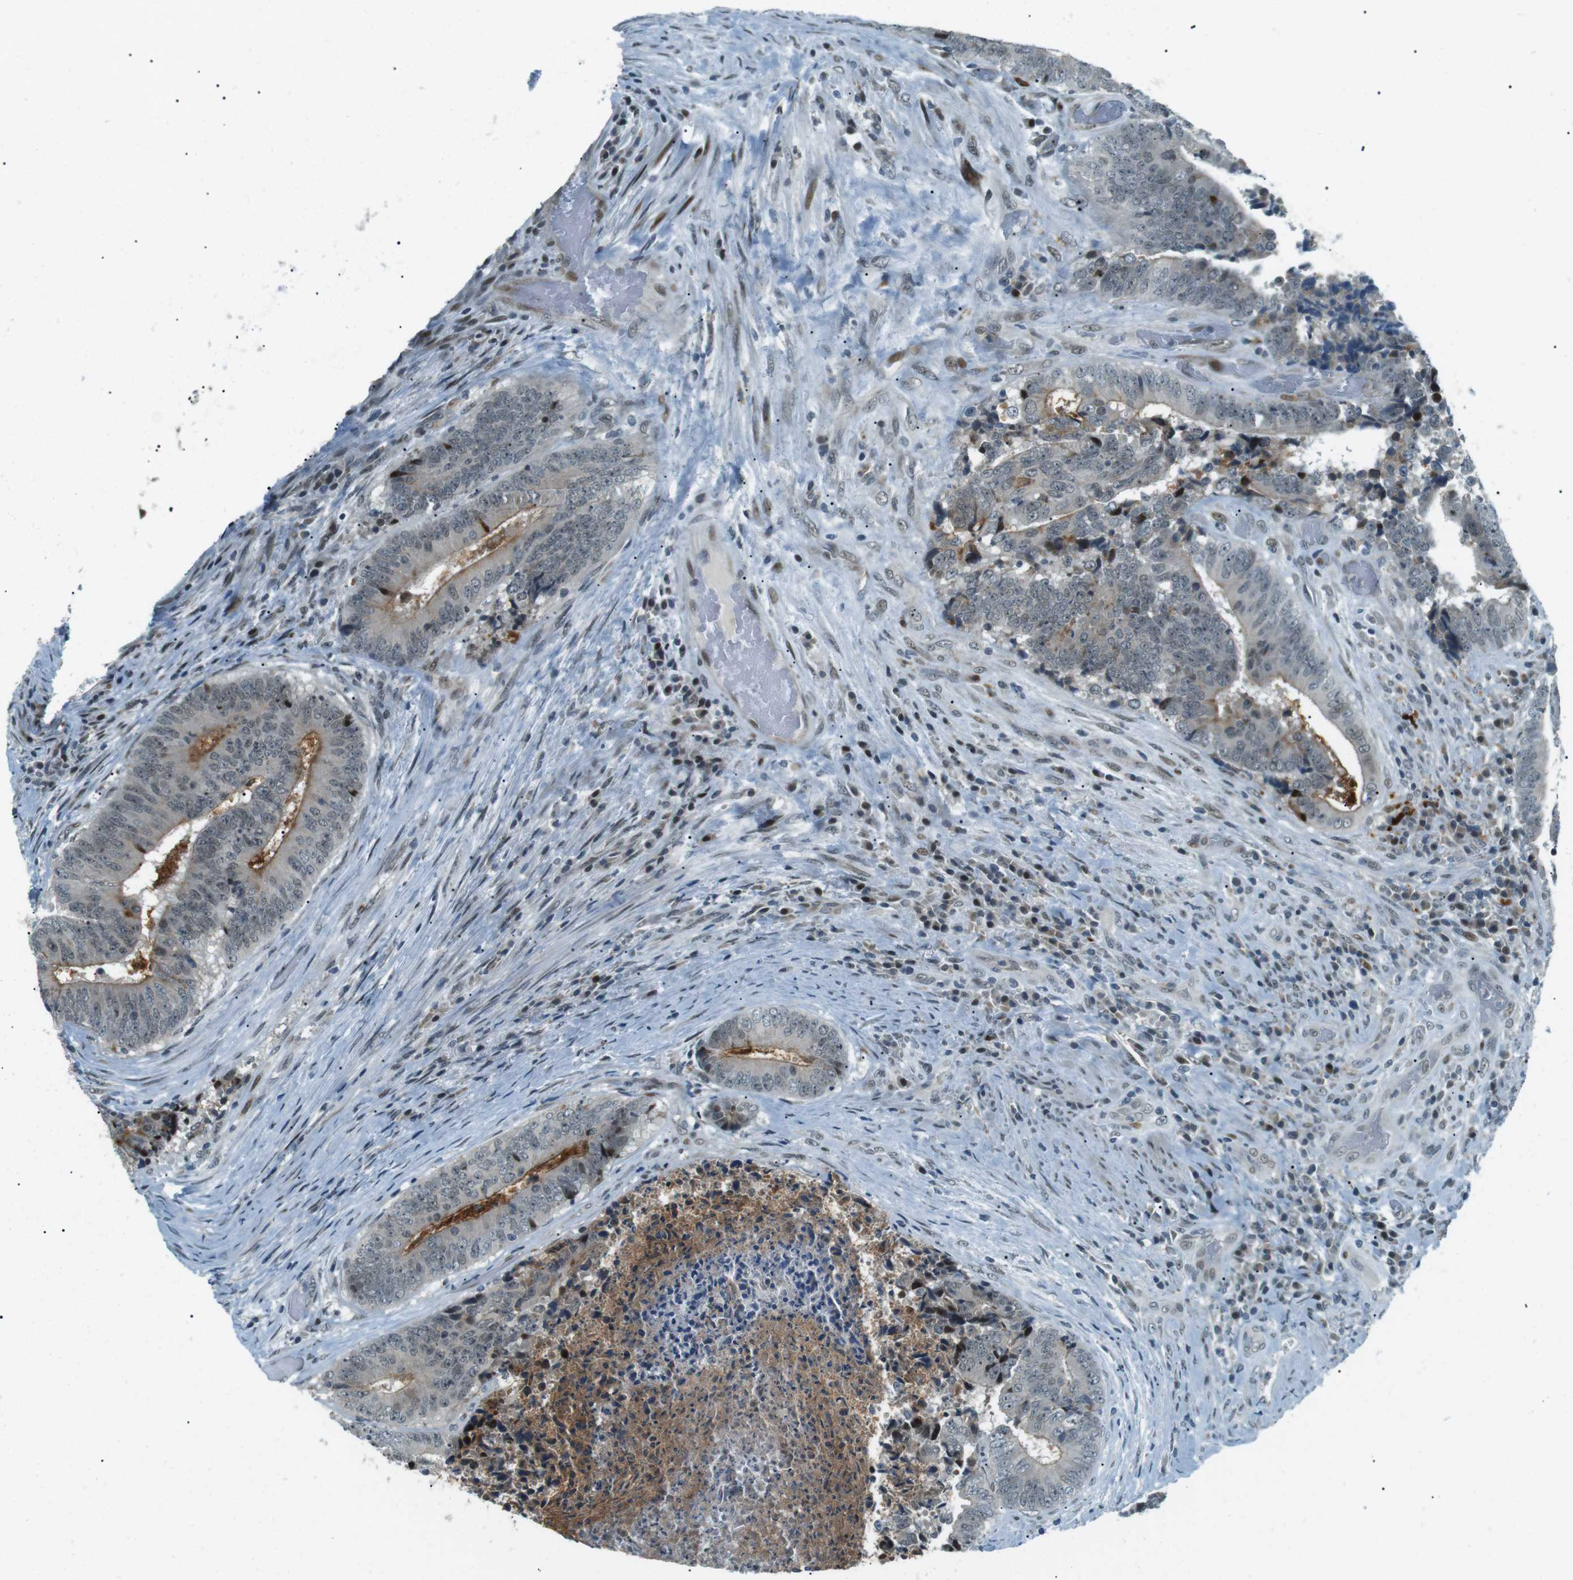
{"staining": {"intensity": "strong", "quantity": "<25%", "location": "nuclear"}, "tissue": "colorectal cancer", "cell_type": "Tumor cells", "image_type": "cancer", "snomed": [{"axis": "morphology", "description": "Adenocarcinoma, NOS"}, {"axis": "topography", "description": "Rectum"}], "caption": "A brown stain labels strong nuclear expression of a protein in colorectal cancer (adenocarcinoma) tumor cells.", "gene": "PJA1", "patient": {"sex": "male", "age": 72}}